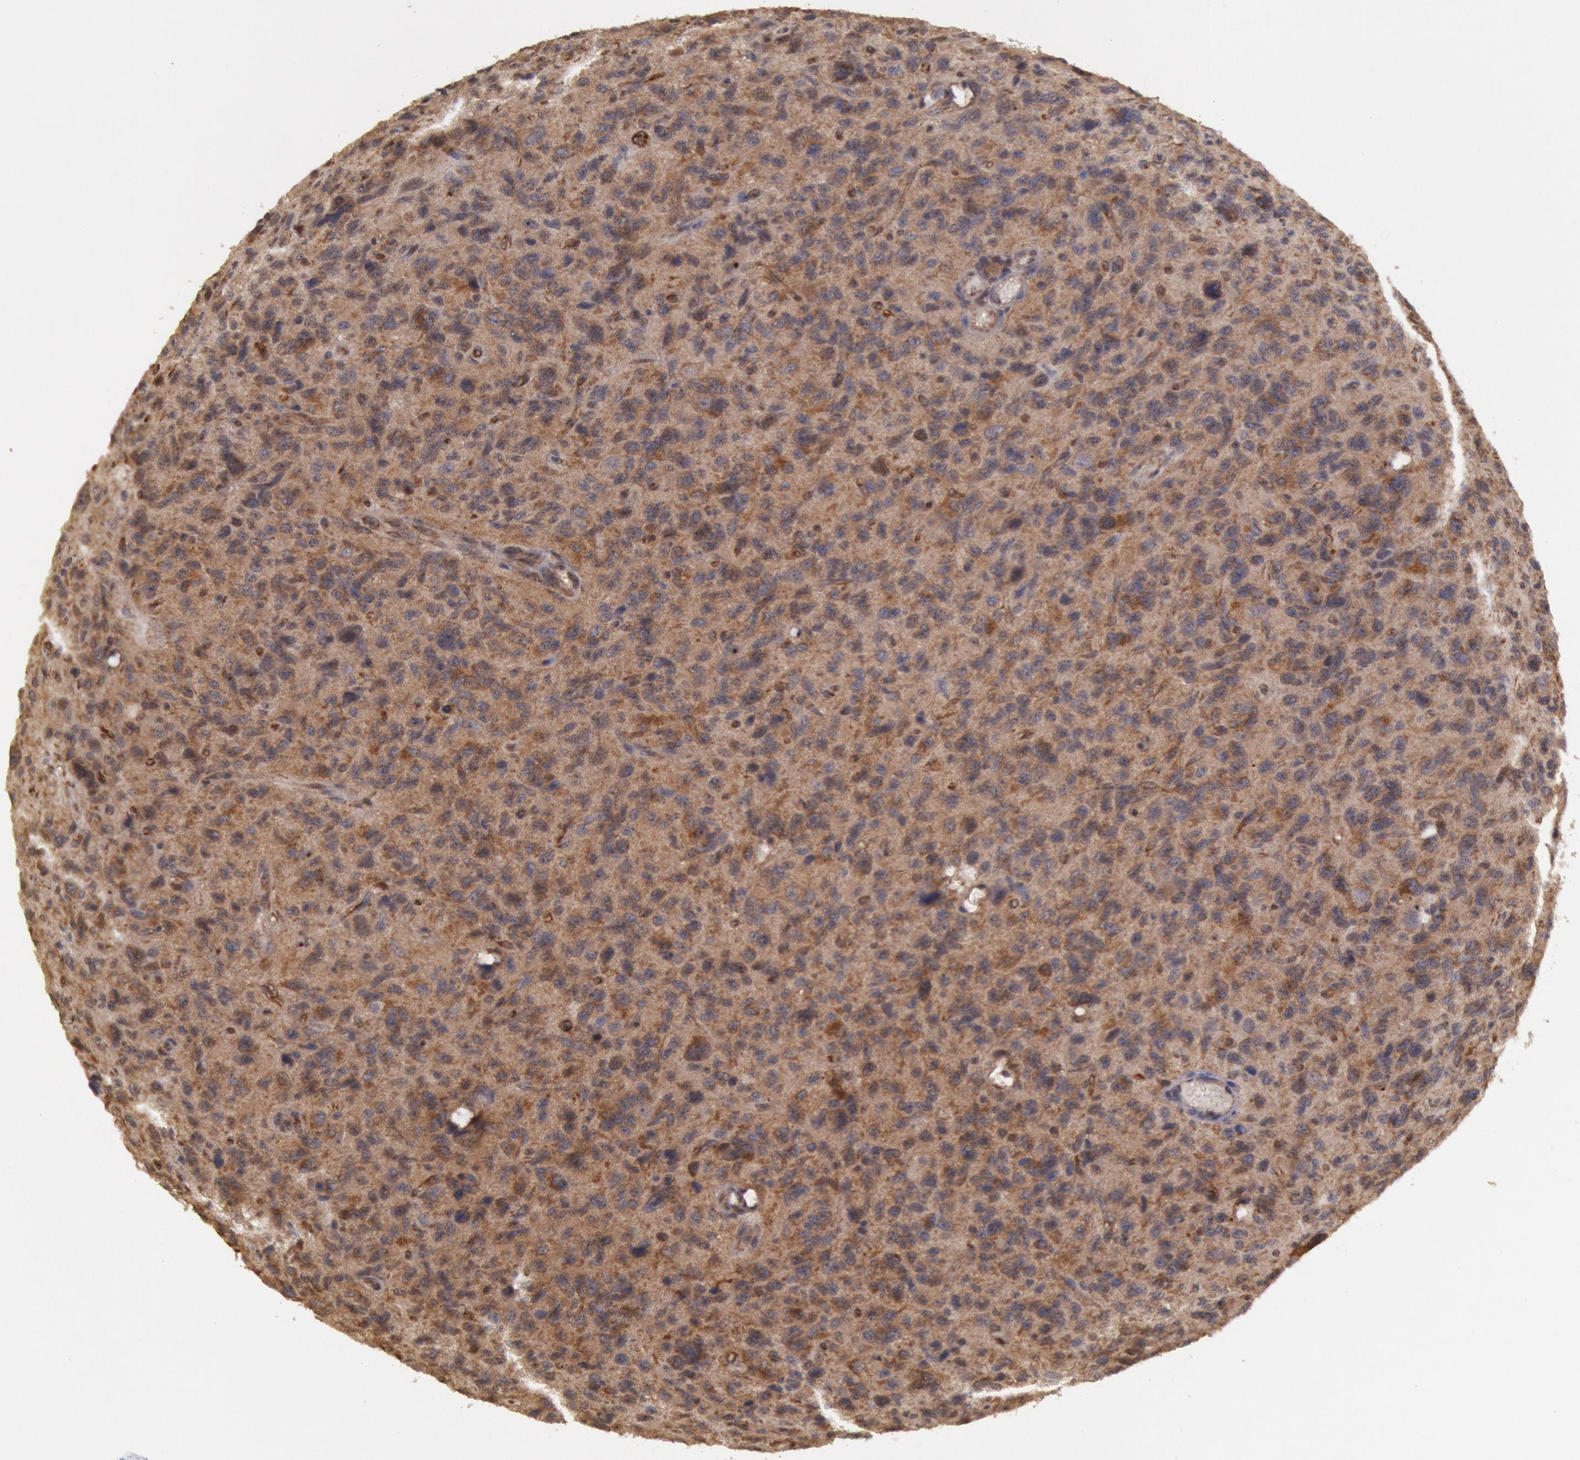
{"staining": {"intensity": "moderate", "quantity": "25%-75%", "location": "cytoplasmic/membranous"}, "tissue": "glioma", "cell_type": "Tumor cells", "image_type": "cancer", "snomed": [{"axis": "morphology", "description": "Glioma, malignant, High grade"}, {"axis": "topography", "description": "Brain"}], "caption": "A micrograph showing moderate cytoplasmic/membranous expression in approximately 25%-75% of tumor cells in glioma, as visualized by brown immunohistochemical staining.", "gene": "STX17", "patient": {"sex": "female", "age": 60}}